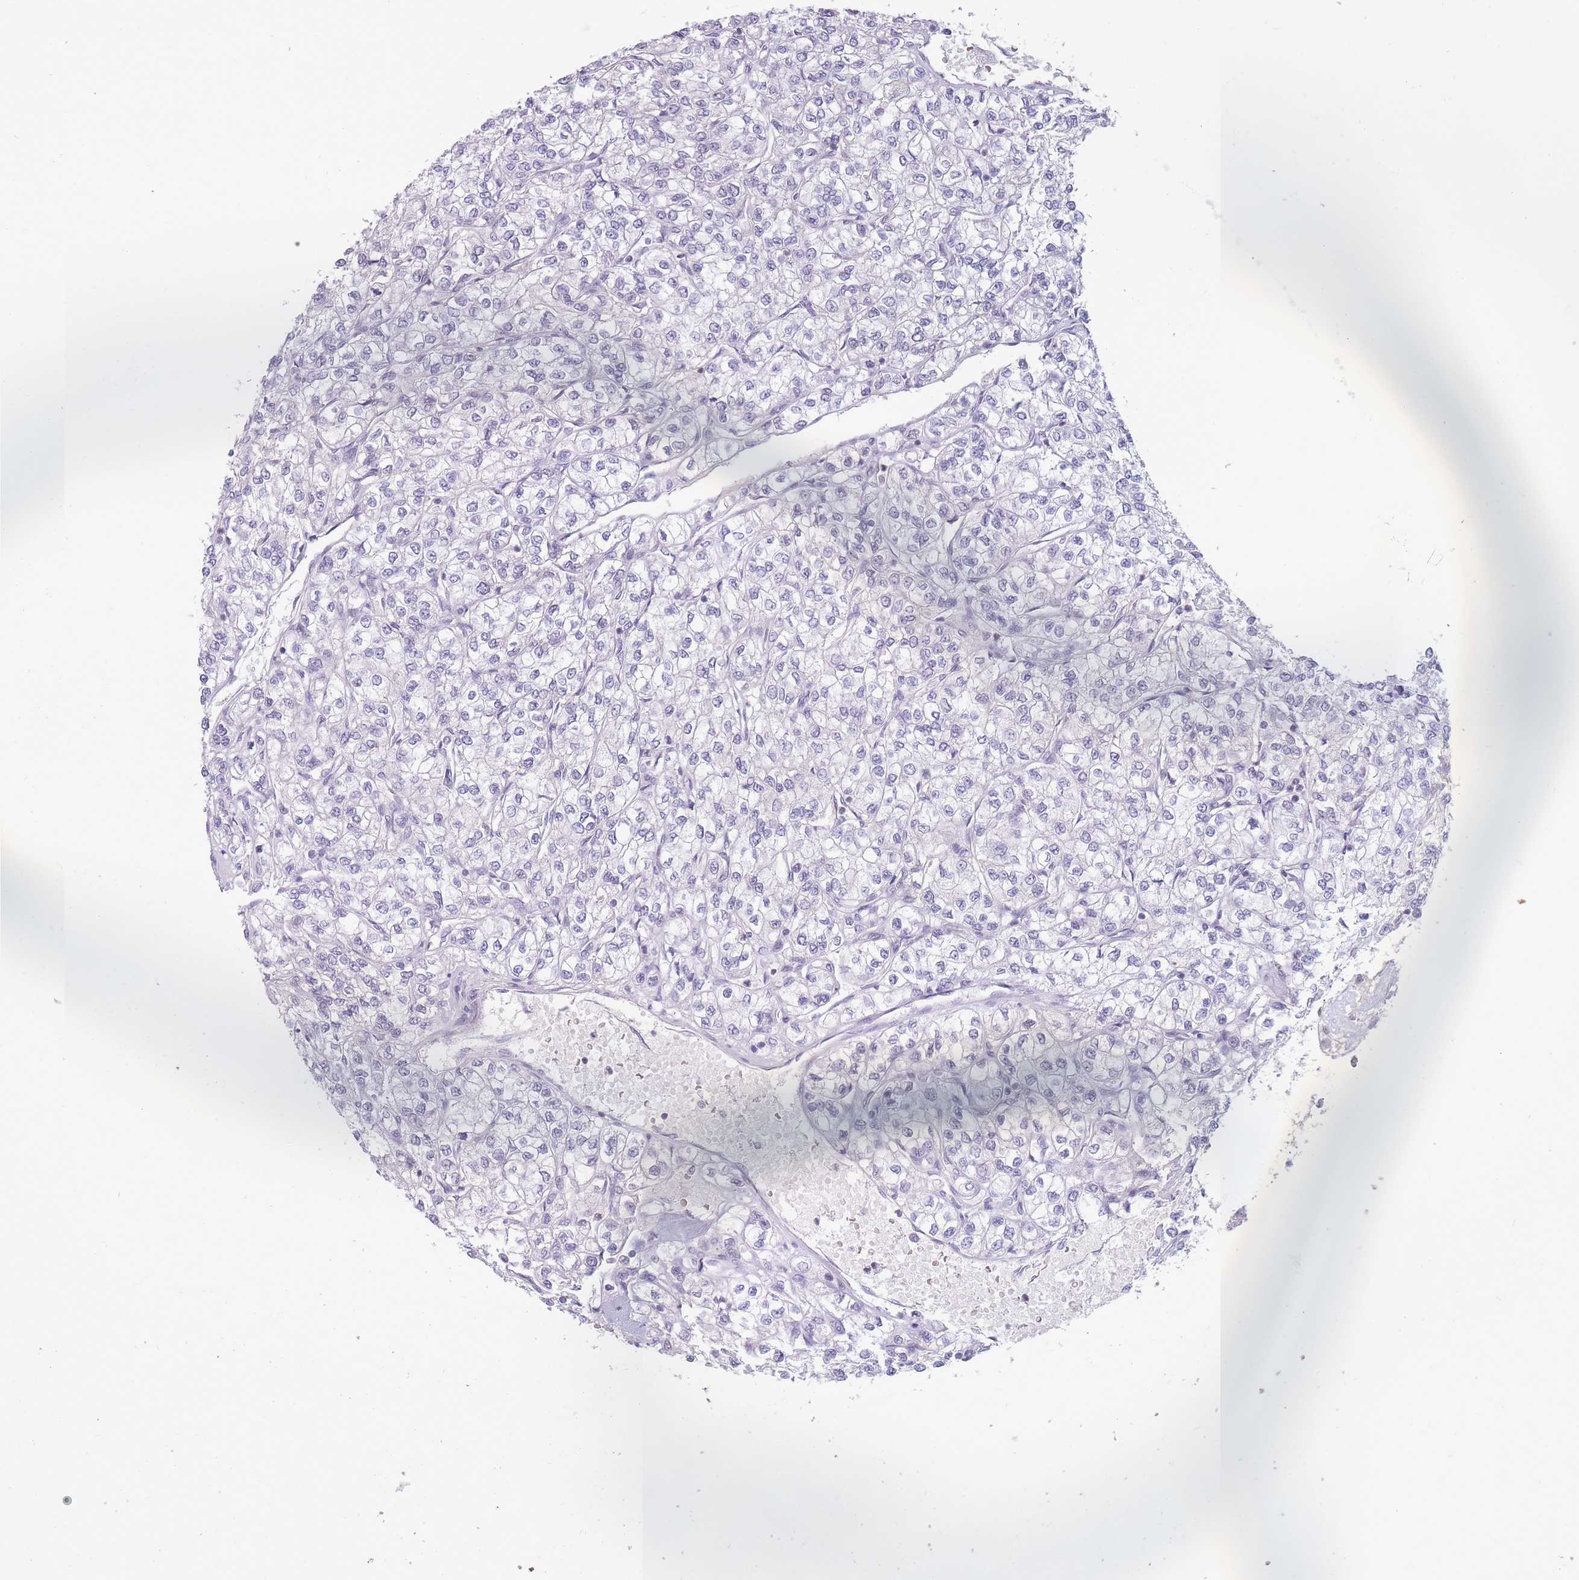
{"staining": {"intensity": "negative", "quantity": "none", "location": "none"}, "tissue": "renal cancer", "cell_type": "Tumor cells", "image_type": "cancer", "snomed": [{"axis": "morphology", "description": "Adenocarcinoma, NOS"}, {"axis": "topography", "description": "Kidney"}], "caption": "The image shows no staining of tumor cells in renal cancer (adenocarcinoma). (Brightfield microscopy of DAB (3,3'-diaminobenzidine) immunohistochemistry at high magnification).", "gene": "ARID3B", "patient": {"sex": "male", "age": 80}}